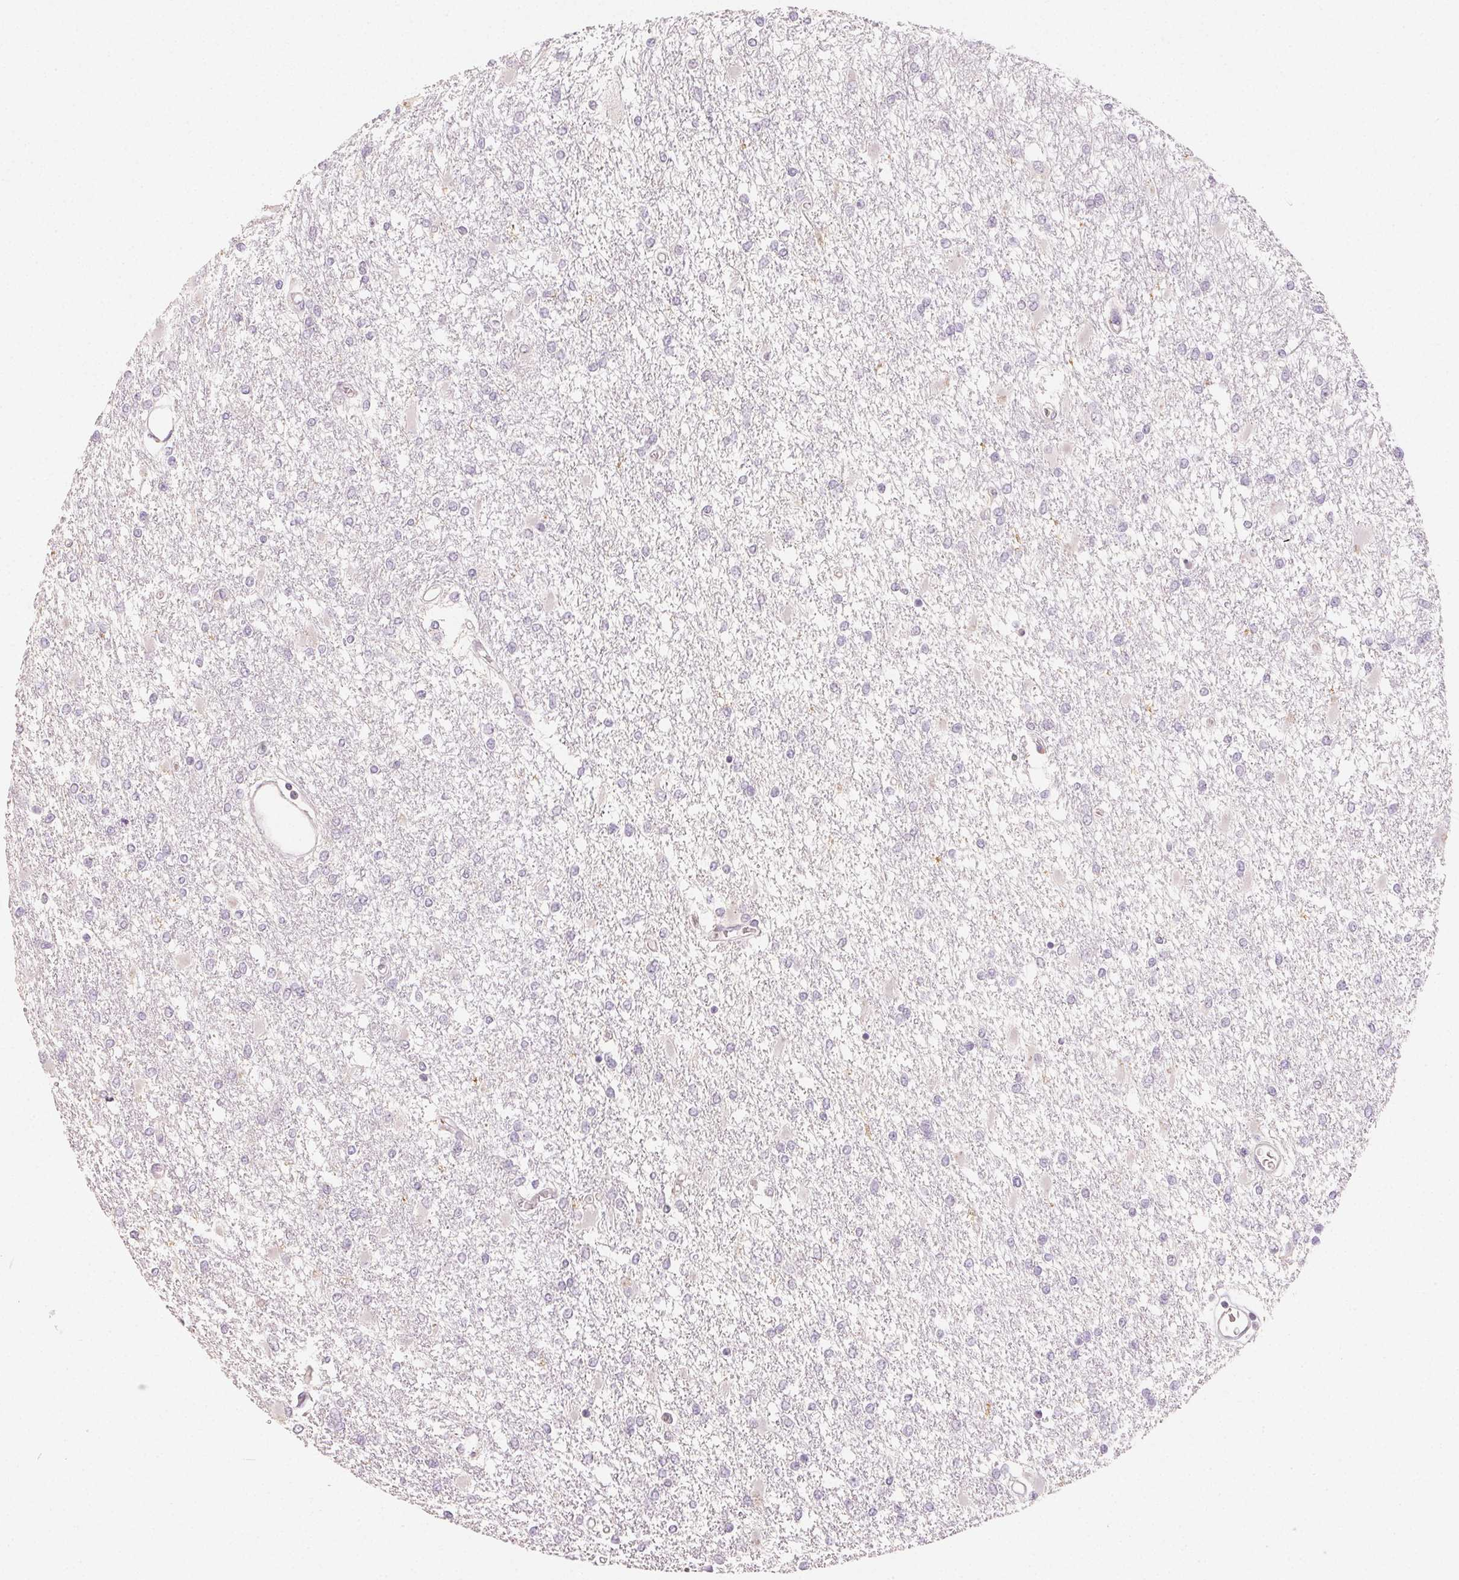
{"staining": {"intensity": "negative", "quantity": "none", "location": "none"}, "tissue": "glioma", "cell_type": "Tumor cells", "image_type": "cancer", "snomed": [{"axis": "morphology", "description": "Glioma, malignant, High grade"}, {"axis": "topography", "description": "Cerebral cortex"}], "caption": "Tumor cells are negative for protein expression in human high-grade glioma (malignant). (DAB immunohistochemistry visualized using brightfield microscopy, high magnification).", "gene": "LVRN", "patient": {"sex": "male", "age": 79}}